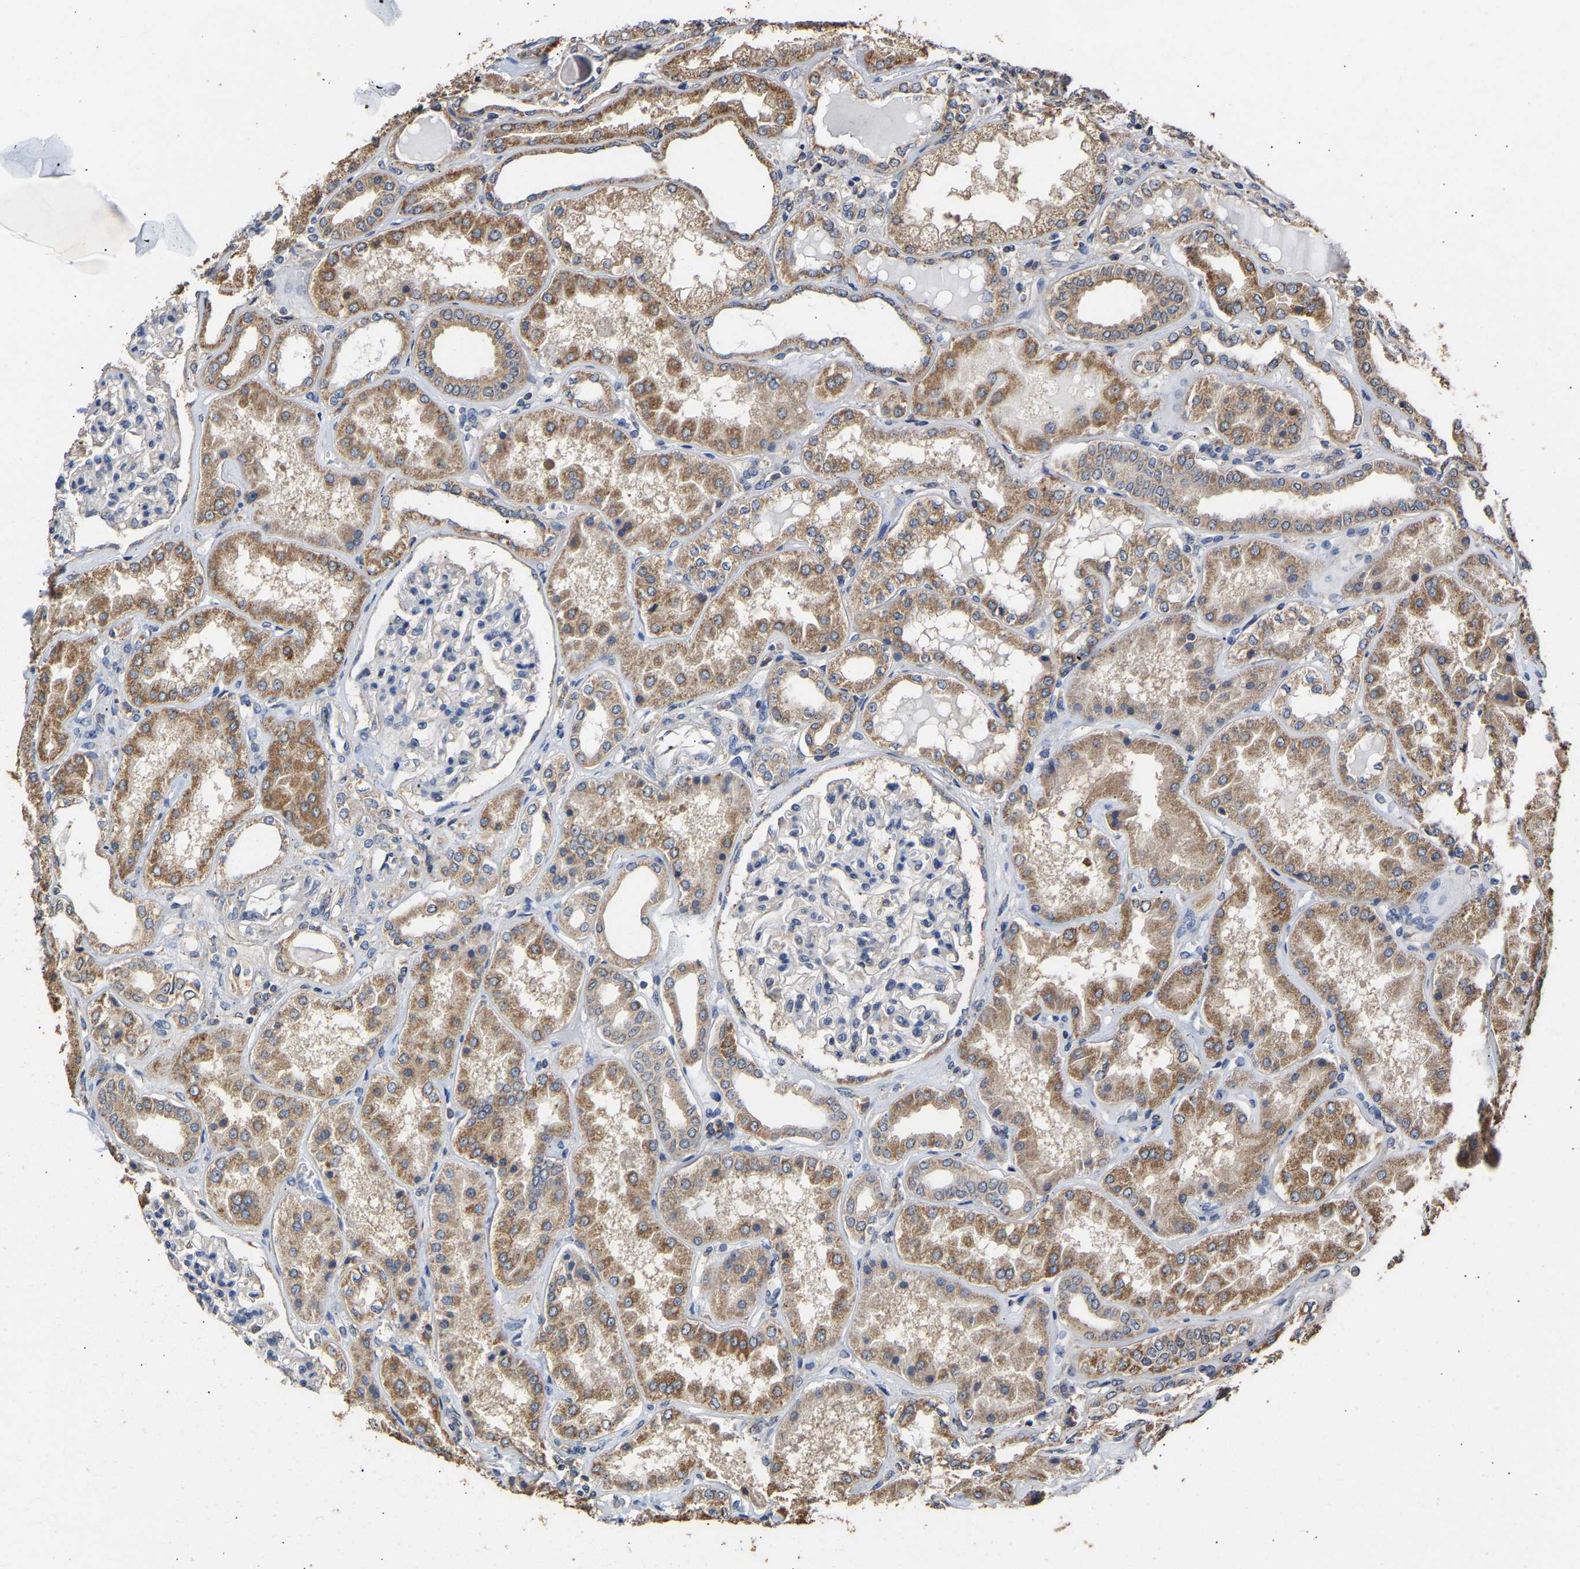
{"staining": {"intensity": "negative", "quantity": "none", "location": "none"}, "tissue": "kidney", "cell_type": "Cells in glomeruli", "image_type": "normal", "snomed": [{"axis": "morphology", "description": "Normal tissue, NOS"}, {"axis": "topography", "description": "Kidney"}], "caption": "This is an IHC micrograph of benign human kidney. There is no expression in cells in glomeruli.", "gene": "ZNF26", "patient": {"sex": "female", "age": 56}}